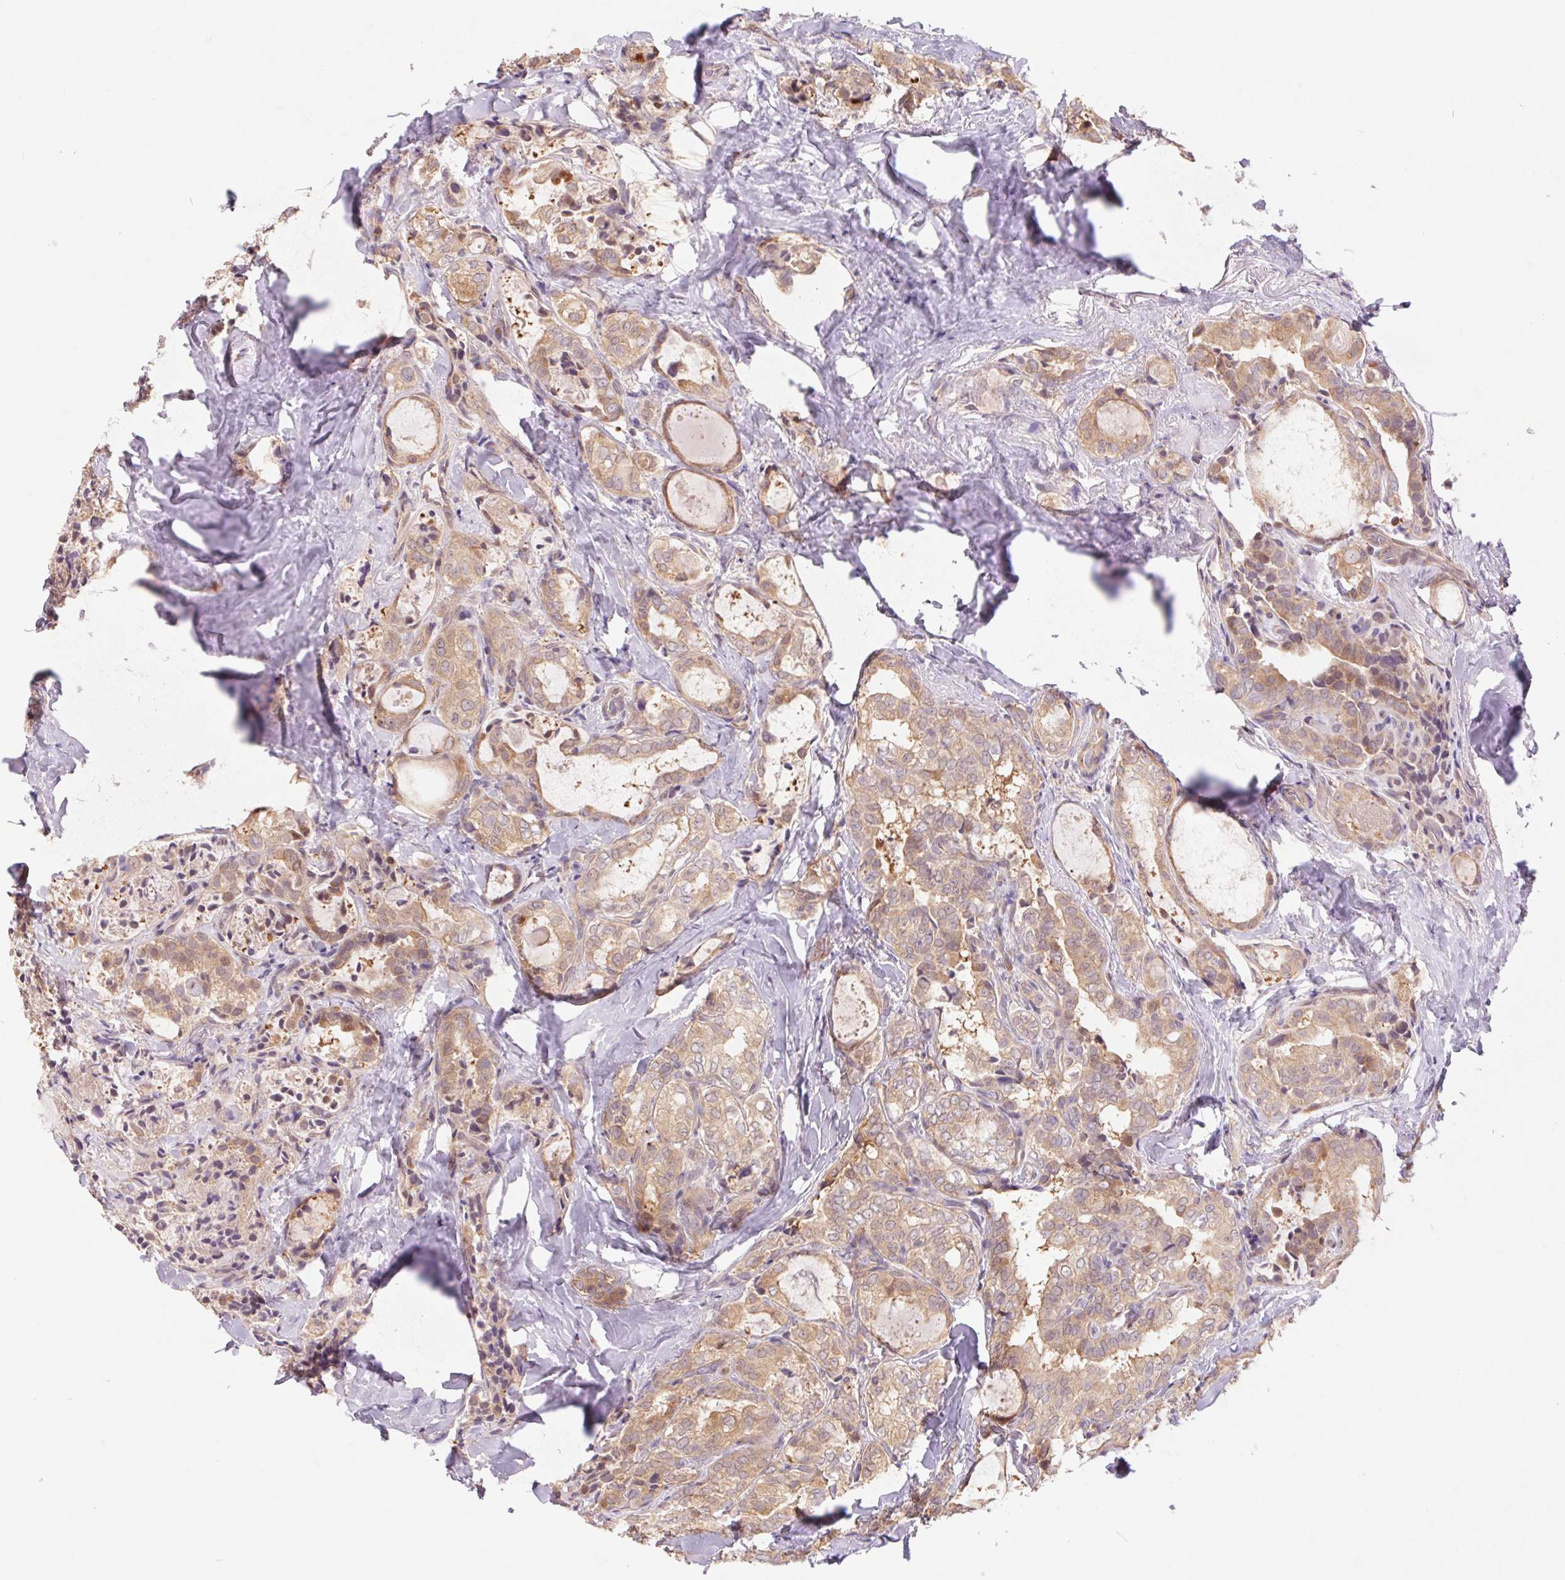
{"staining": {"intensity": "weak", "quantity": ">75%", "location": "cytoplasmic/membranous"}, "tissue": "thyroid cancer", "cell_type": "Tumor cells", "image_type": "cancer", "snomed": [{"axis": "morphology", "description": "Papillary adenocarcinoma, NOS"}, {"axis": "topography", "description": "Thyroid gland"}], "caption": "The immunohistochemical stain labels weak cytoplasmic/membranous expression in tumor cells of thyroid cancer tissue.", "gene": "RRM1", "patient": {"sex": "female", "age": 75}}